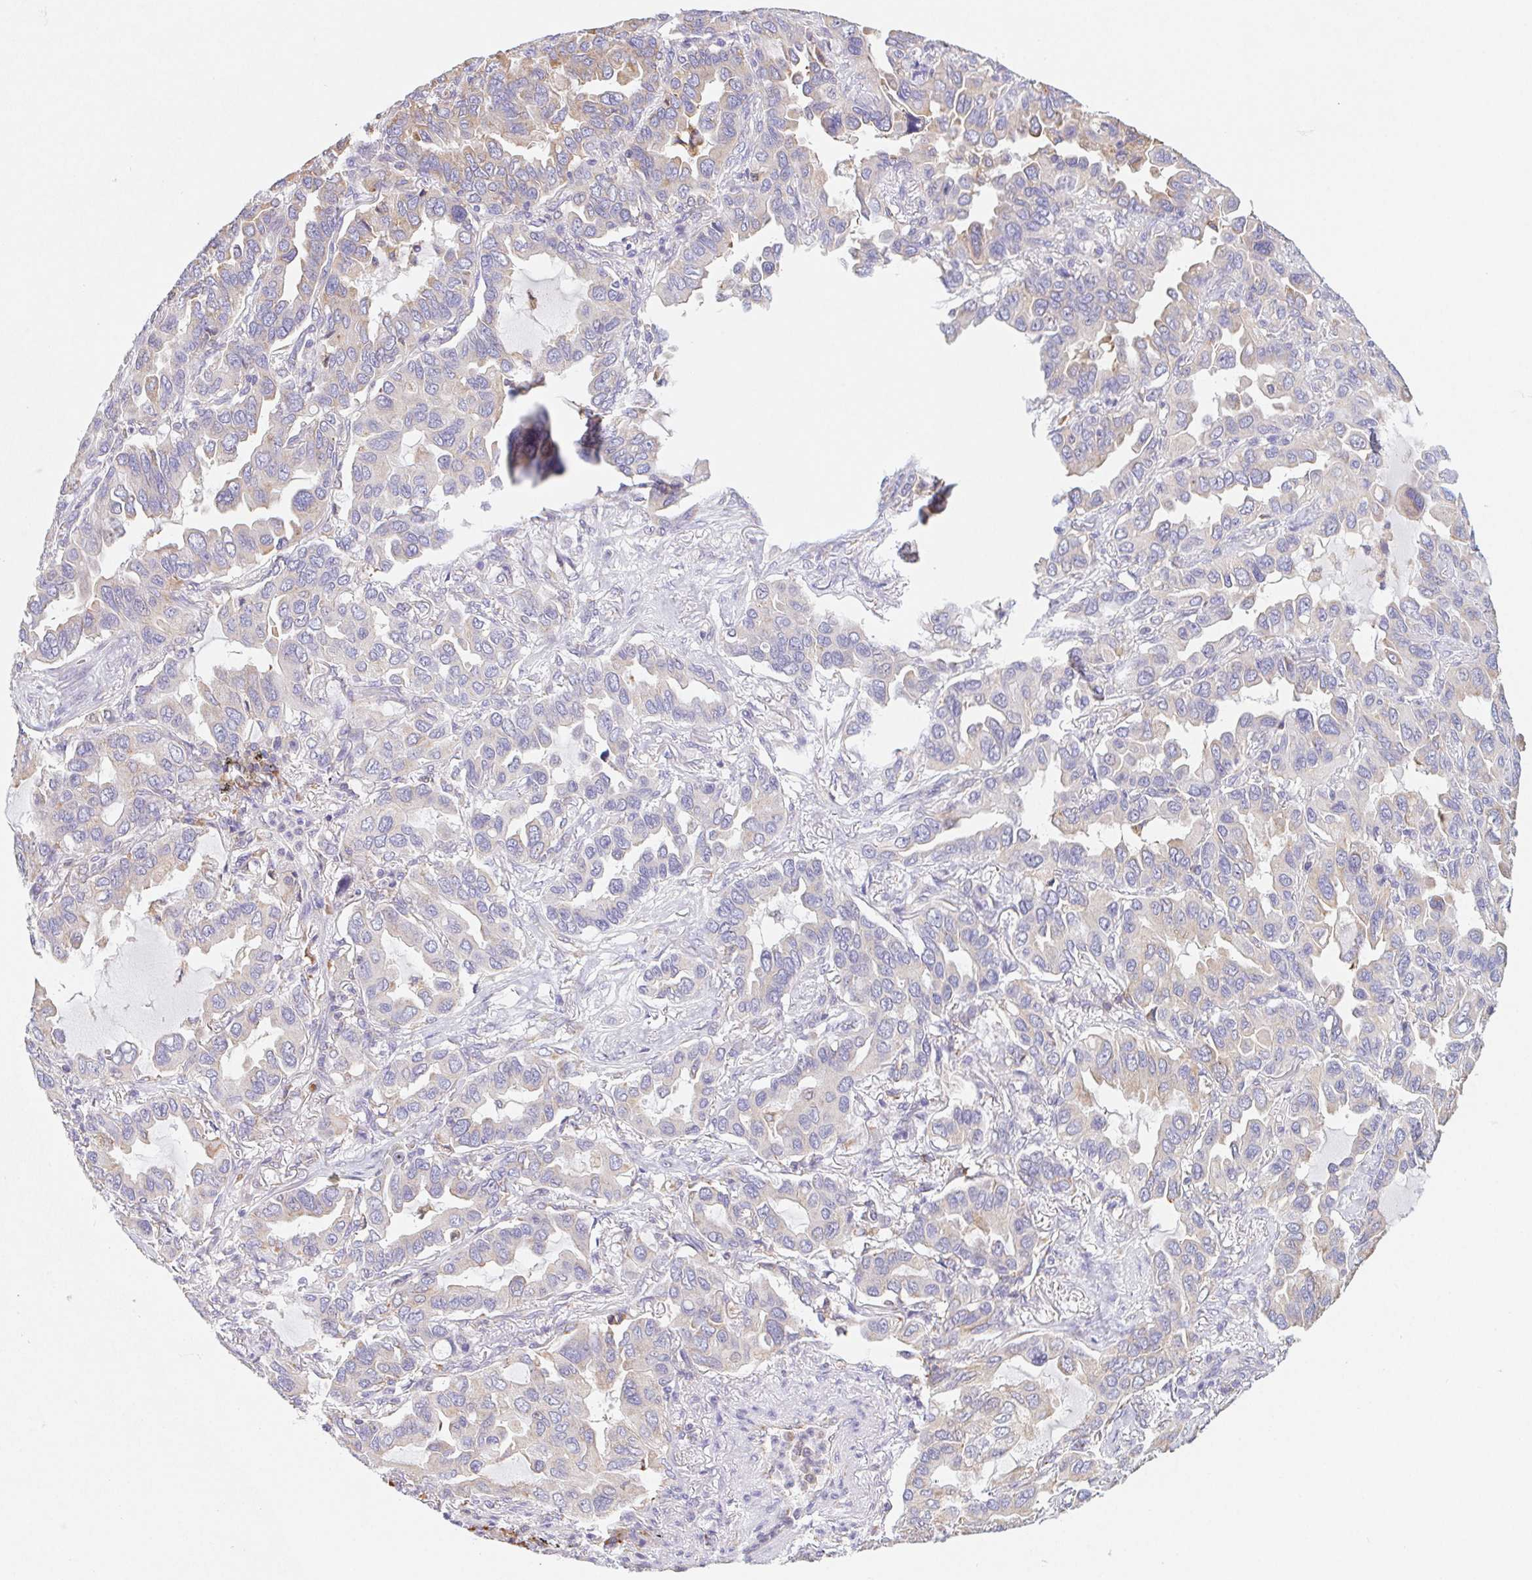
{"staining": {"intensity": "moderate", "quantity": "25%-75%", "location": "cytoplasmic/membranous"}, "tissue": "lung cancer", "cell_type": "Tumor cells", "image_type": "cancer", "snomed": [{"axis": "morphology", "description": "Adenocarcinoma, NOS"}, {"axis": "topography", "description": "Lung"}], "caption": "The photomicrograph demonstrates immunohistochemical staining of adenocarcinoma (lung). There is moderate cytoplasmic/membranous positivity is appreciated in about 25%-75% of tumor cells. (Stains: DAB (3,3'-diaminobenzidine) in brown, nuclei in blue, Microscopy: brightfield microscopy at high magnification).", "gene": "ADAM8", "patient": {"sex": "male", "age": 64}}